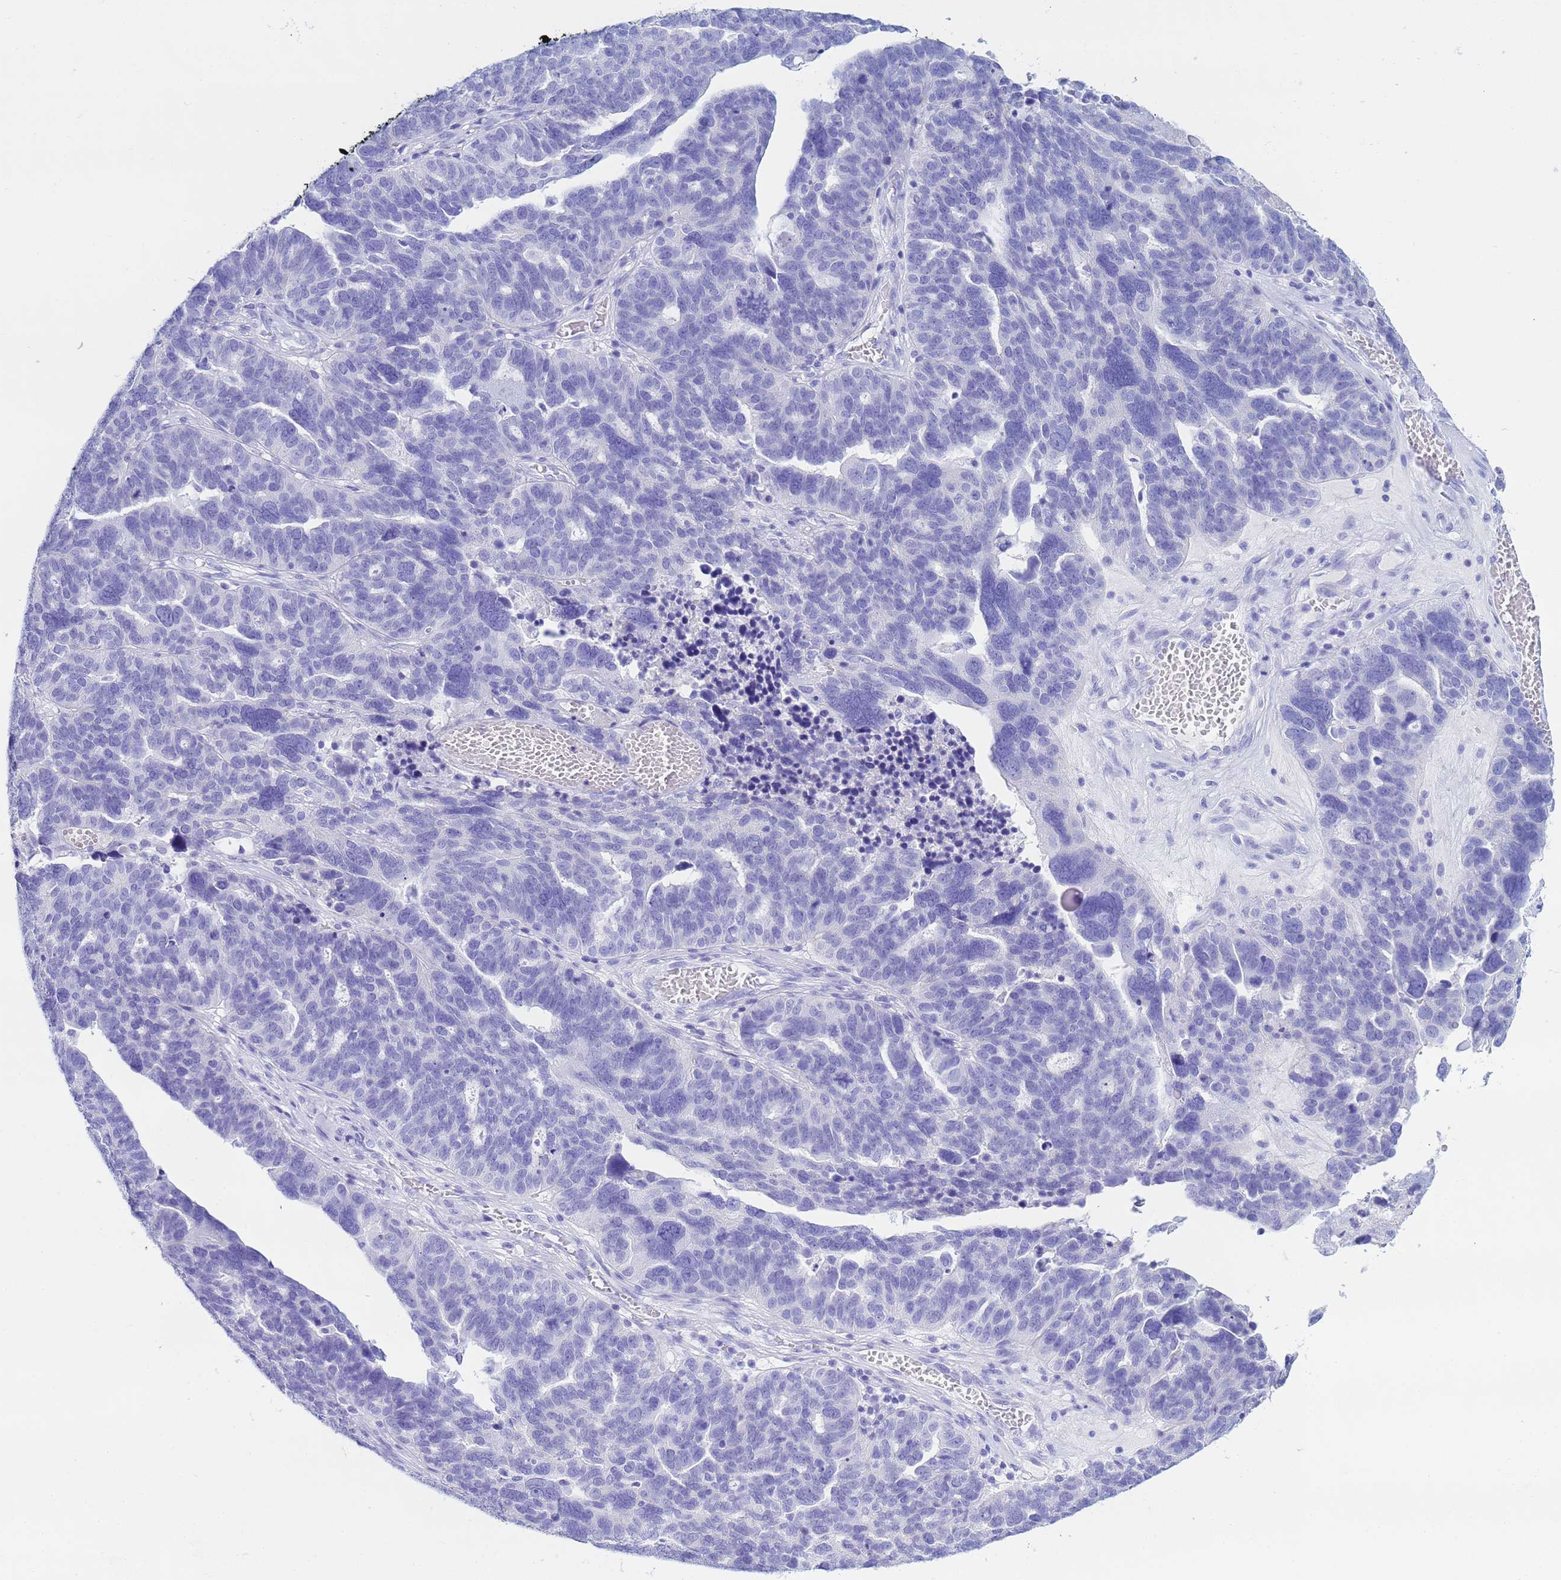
{"staining": {"intensity": "negative", "quantity": "none", "location": "none"}, "tissue": "ovarian cancer", "cell_type": "Tumor cells", "image_type": "cancer", "snomed": [{"axis": "morphology", "description": "Cystadenocarcinoma, serous, NOS"}, {"axis": "topography", "description": "Ovary"}], "caption": "High power microscopy histopathology image of an IHC image of ovarian cancer, revealing no significant expression in tumor cells. (DAB (3,3'-diaminobenzidine) immunohistochemistry (IHC) with hematoxylin counter stain).", "gene": "AQP12A", "patient": {"sex": "female", "age": 59}}